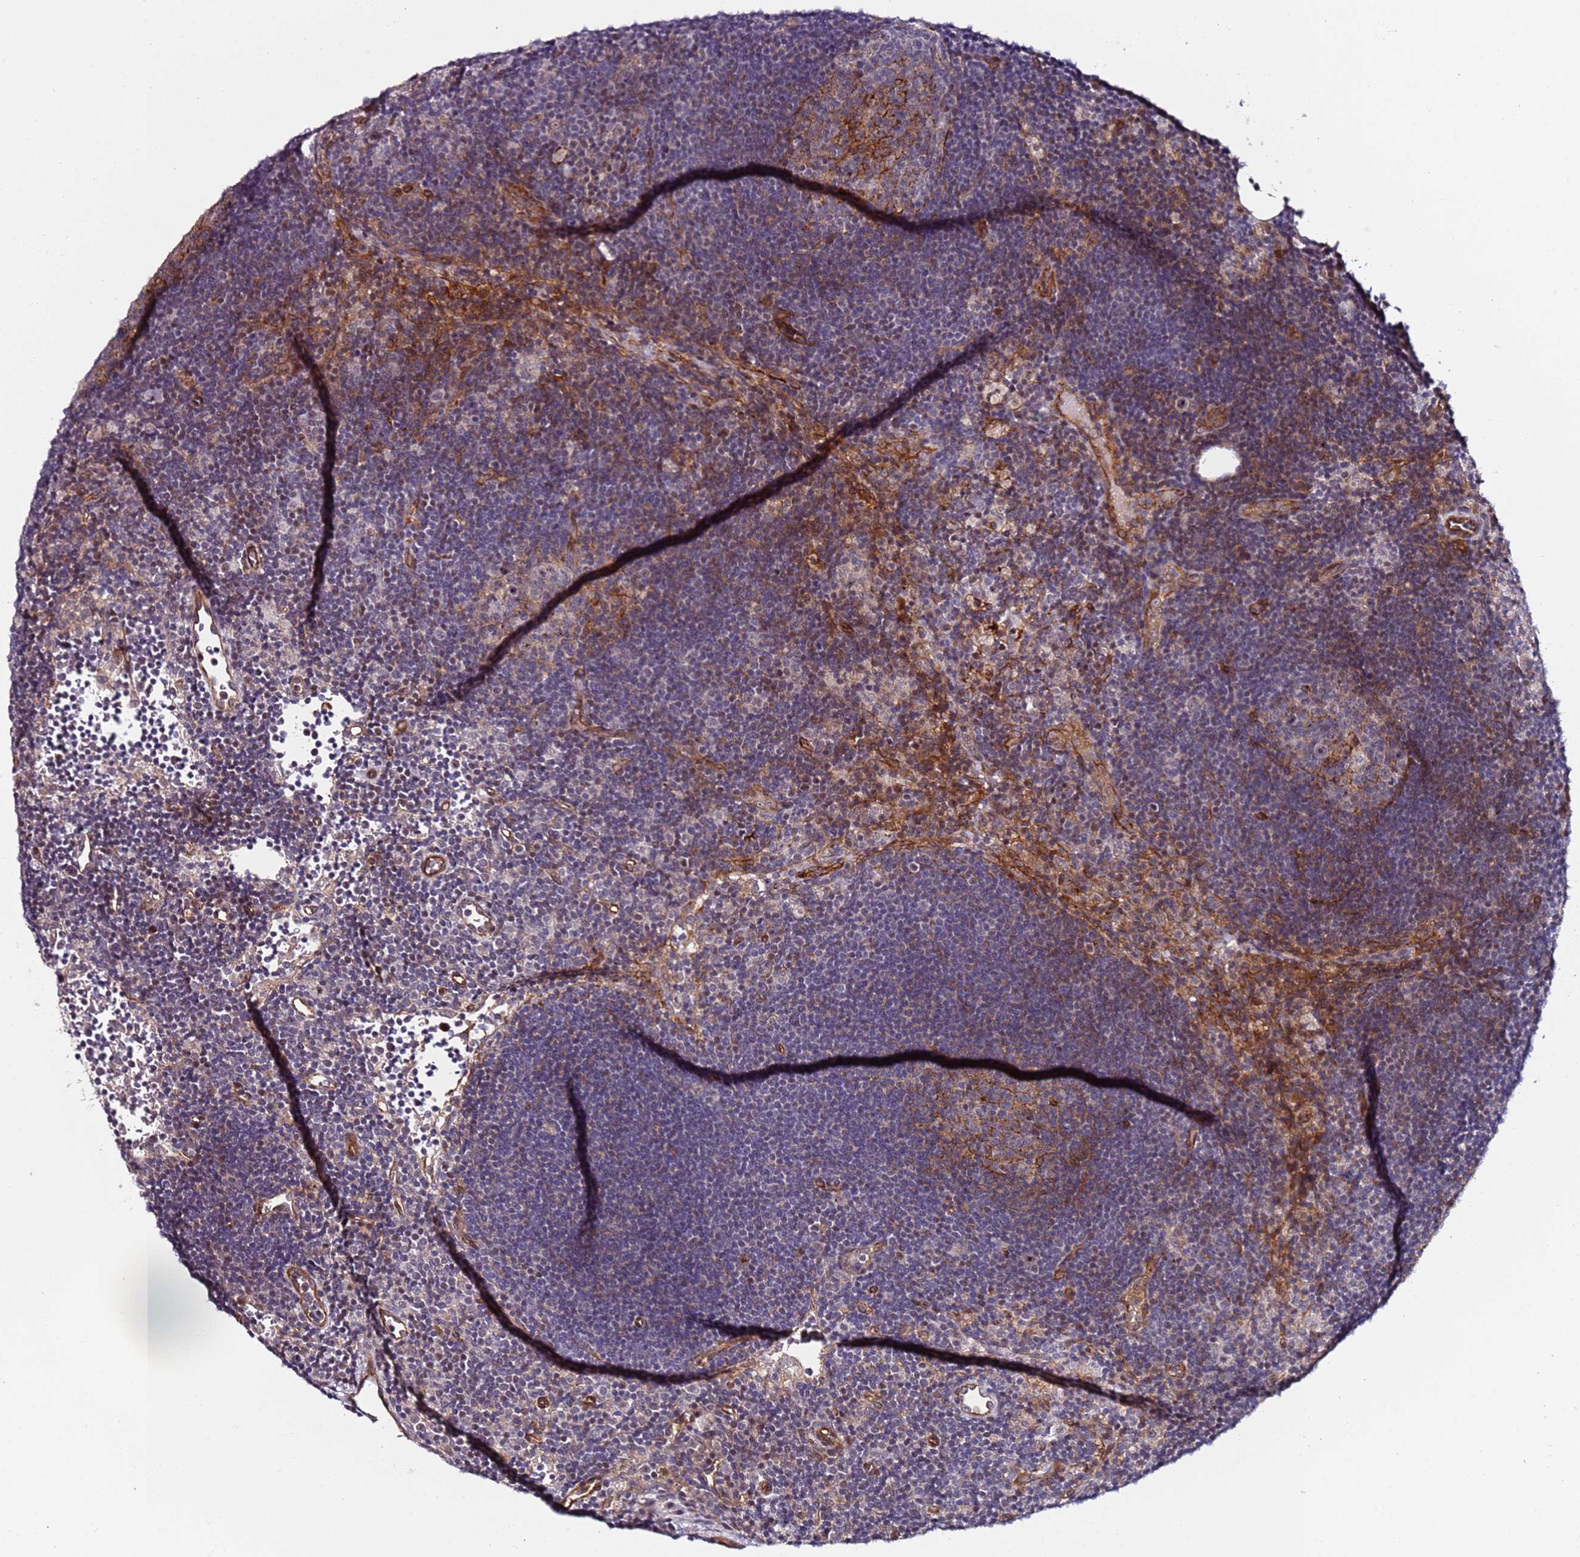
{"staining": {"intensity": "moderate", "quantity": "<25%", "location": "cytoplasmic/membranous"}, "tissue": "lymph node", "cell_type": "Germinal center cells", "image_type": "normal", "snomed": [{"axis": "morphology", "description": "Normal tissue, NOS"}, {"axis": "topography", "description": "Lymph node"}], "caption": "Germinal center cells show low levels of moderate cytoplasmic/membranous staining in approximately <25% of cells in benign lymph node.", "gene": "DUSP28", "patient": {"sex": "male", "age": 62}}